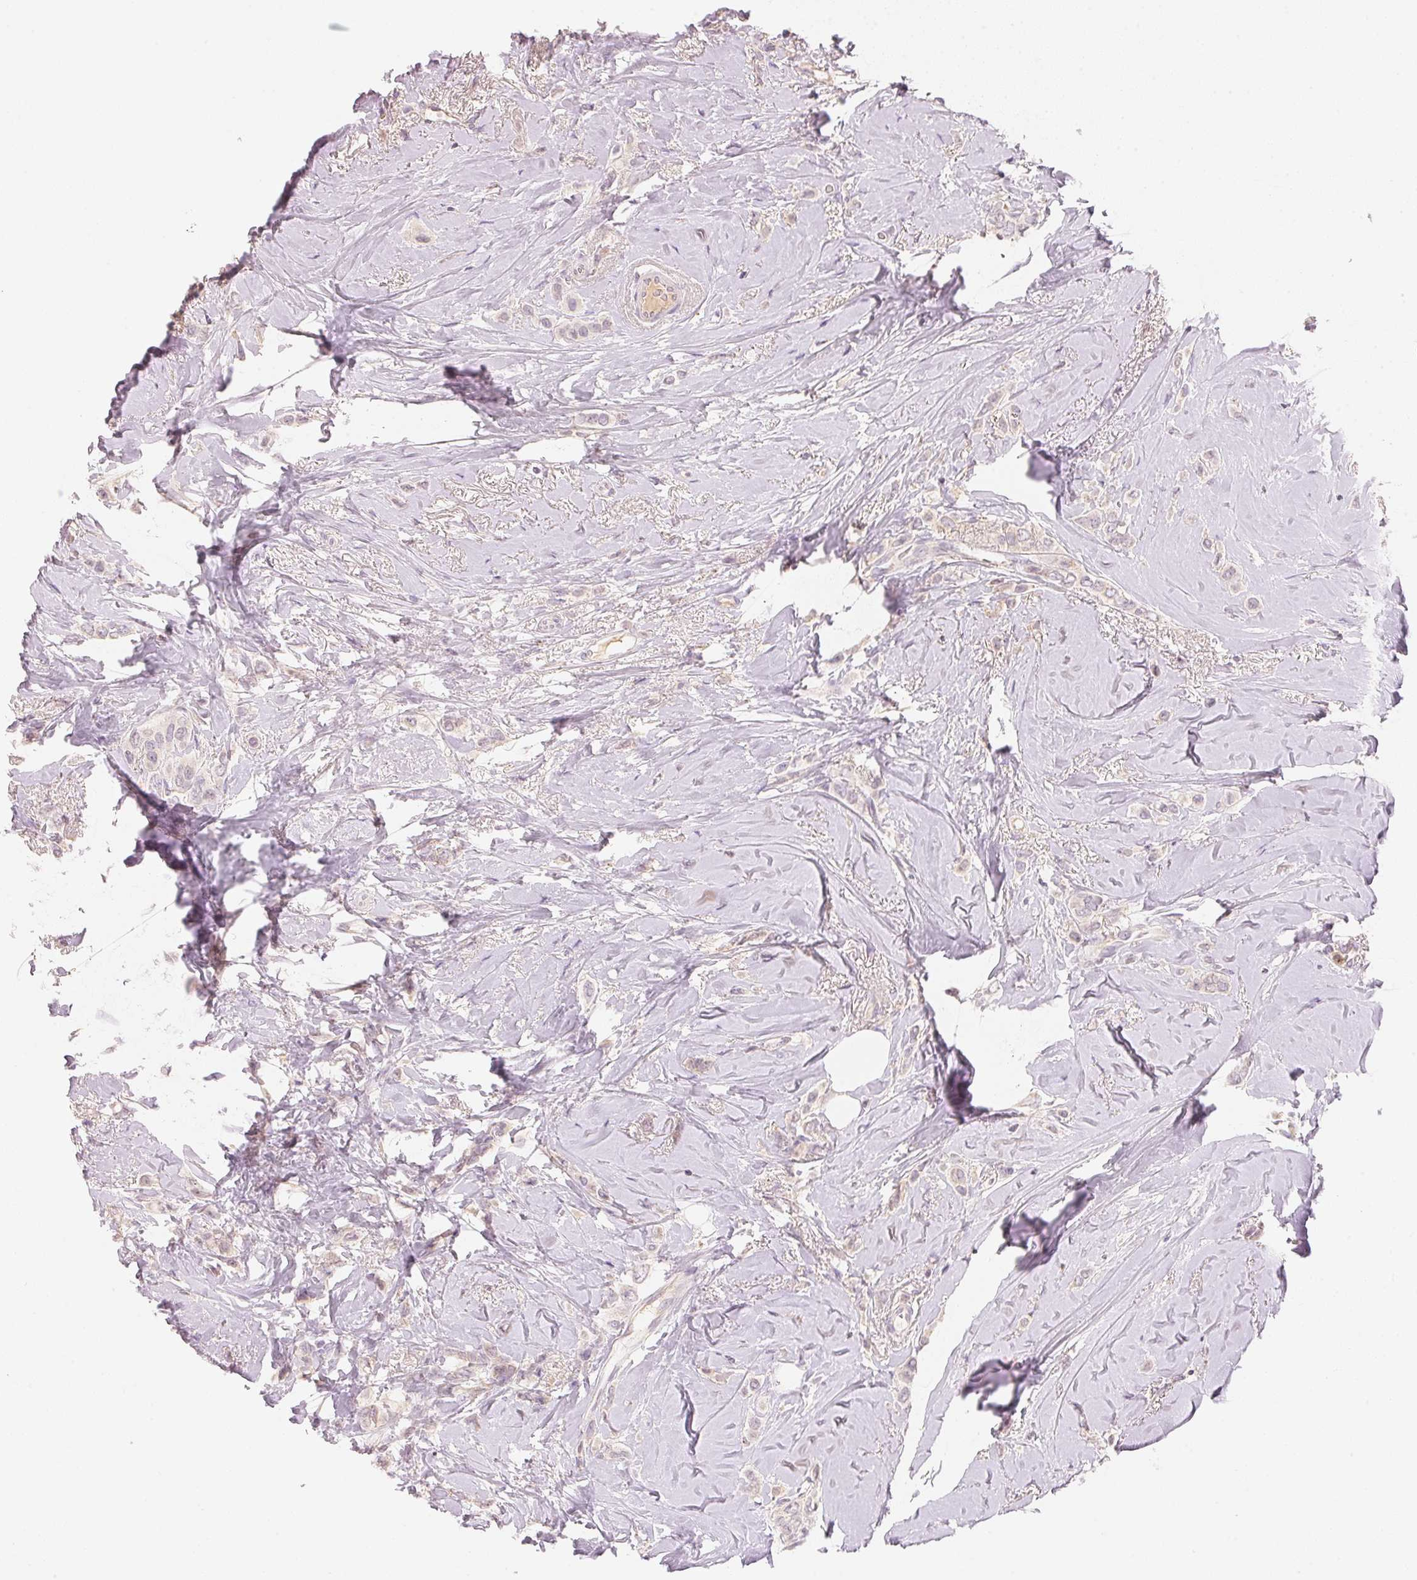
{"staining": {"intensity": "negative", "quantity": "none", "location": "none"}, "tissue": "breast cancer", "cell_type": "Tumor cells", "image_type": "cancer", "snomed": [{"axis": "morphology", "description": "Lobular carcinoma"}, {"axis": "topography", "description": "Breast"}], "caption": "High power microscopy histopathology image of an immunohistochemistry (IHC) photomicrograph of breast cancer (lobular carcinoma), revealing no significant staining in tumor cells.", "gene": "HOXB13", "patient": {"sex": "female", "age": 66}}